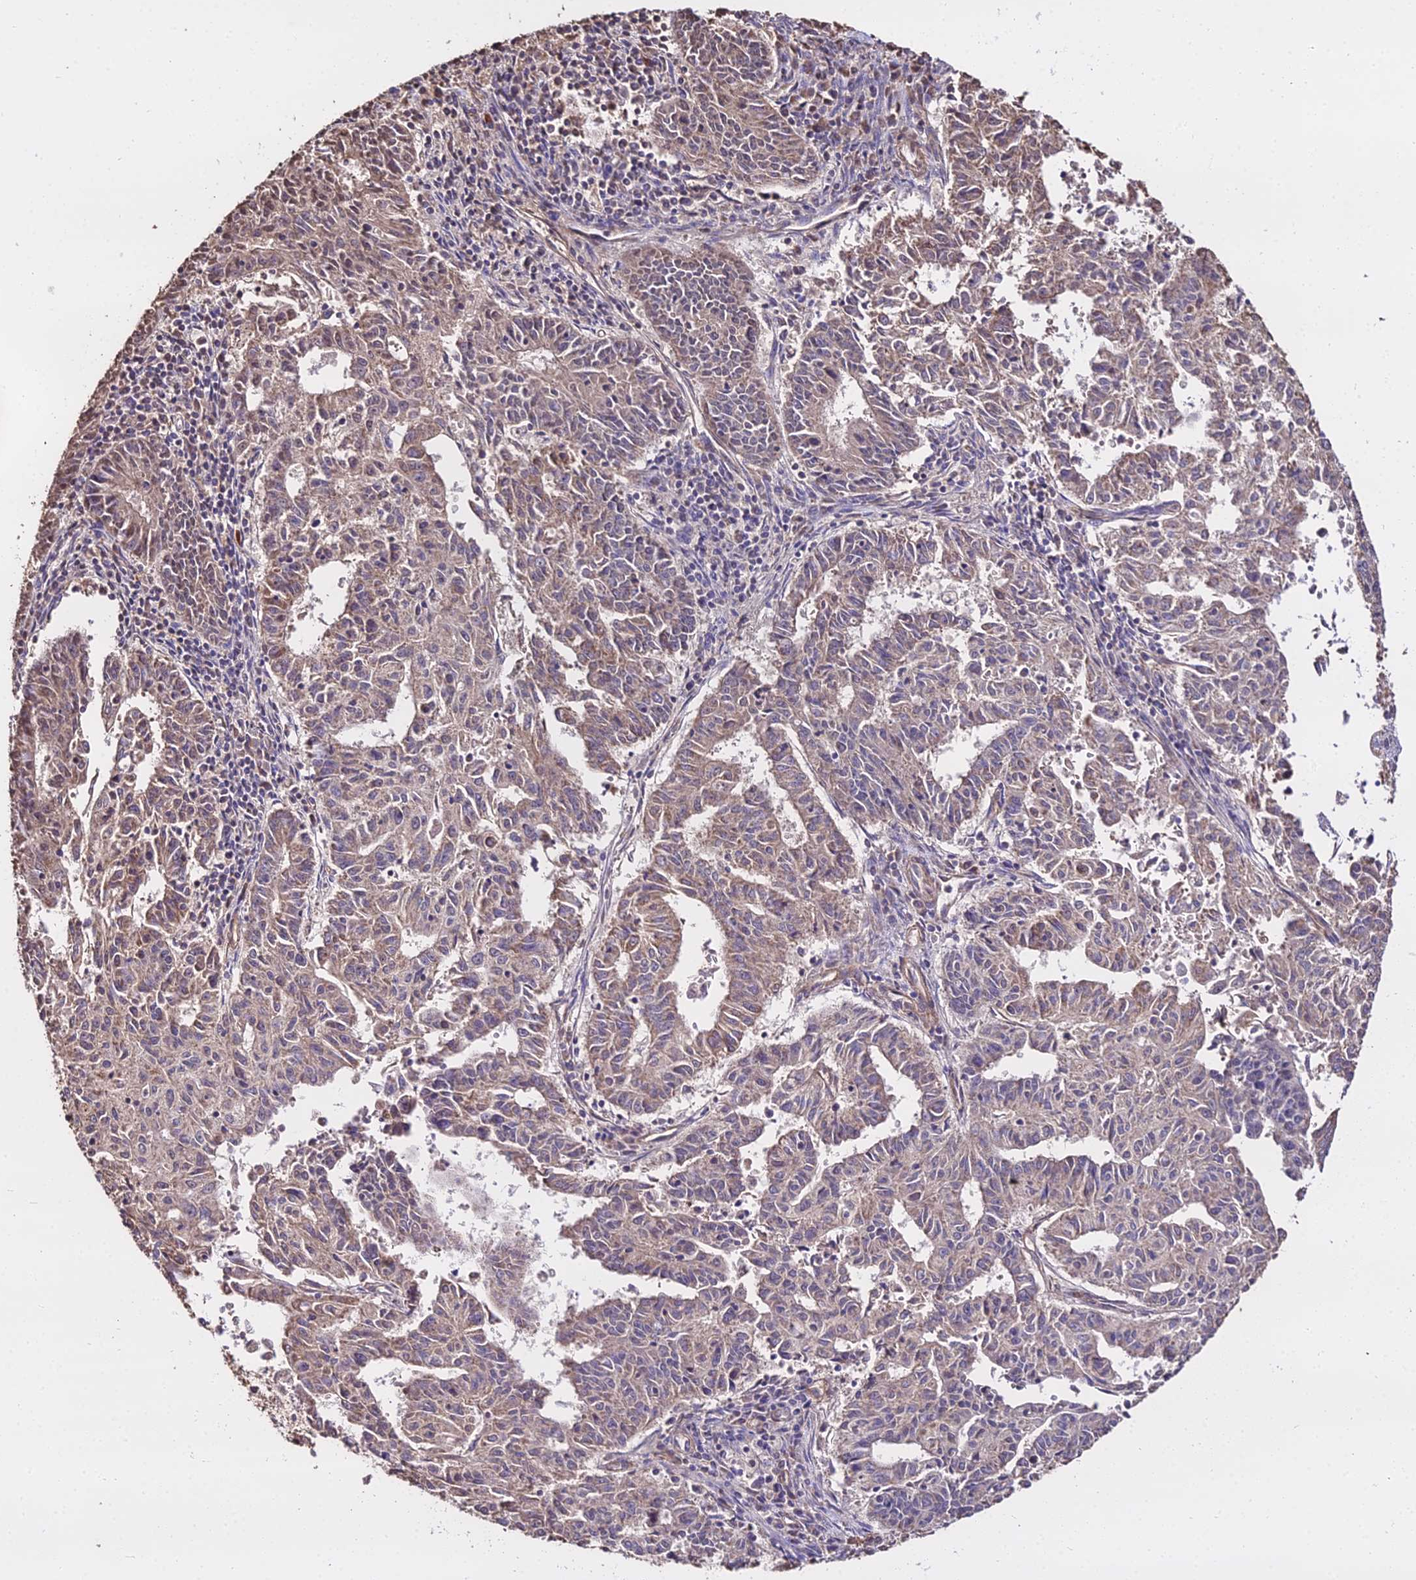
{"staining": {"intensity": "moderate", "quantity": "25%-75%", "location": "cytoplasmic/membranous"}, "tissue": "endometrial cancer", "cell_type": "Tumor cells", "image_type": "cancer", "snomed": [{"axis": "morphology", "description": "Adenocarcinoma, NOS"}, {"axis": "topography", "description": "Endometrium"}], "caption": "Tumor cells exhibit medium levels of moderate cytoplasmic/membranous positivity in about 25%-75% of cells in adenocarcinoma (endometrial).", "gene": "METTL13", "patient": {"sex": "female", "age": 59}}